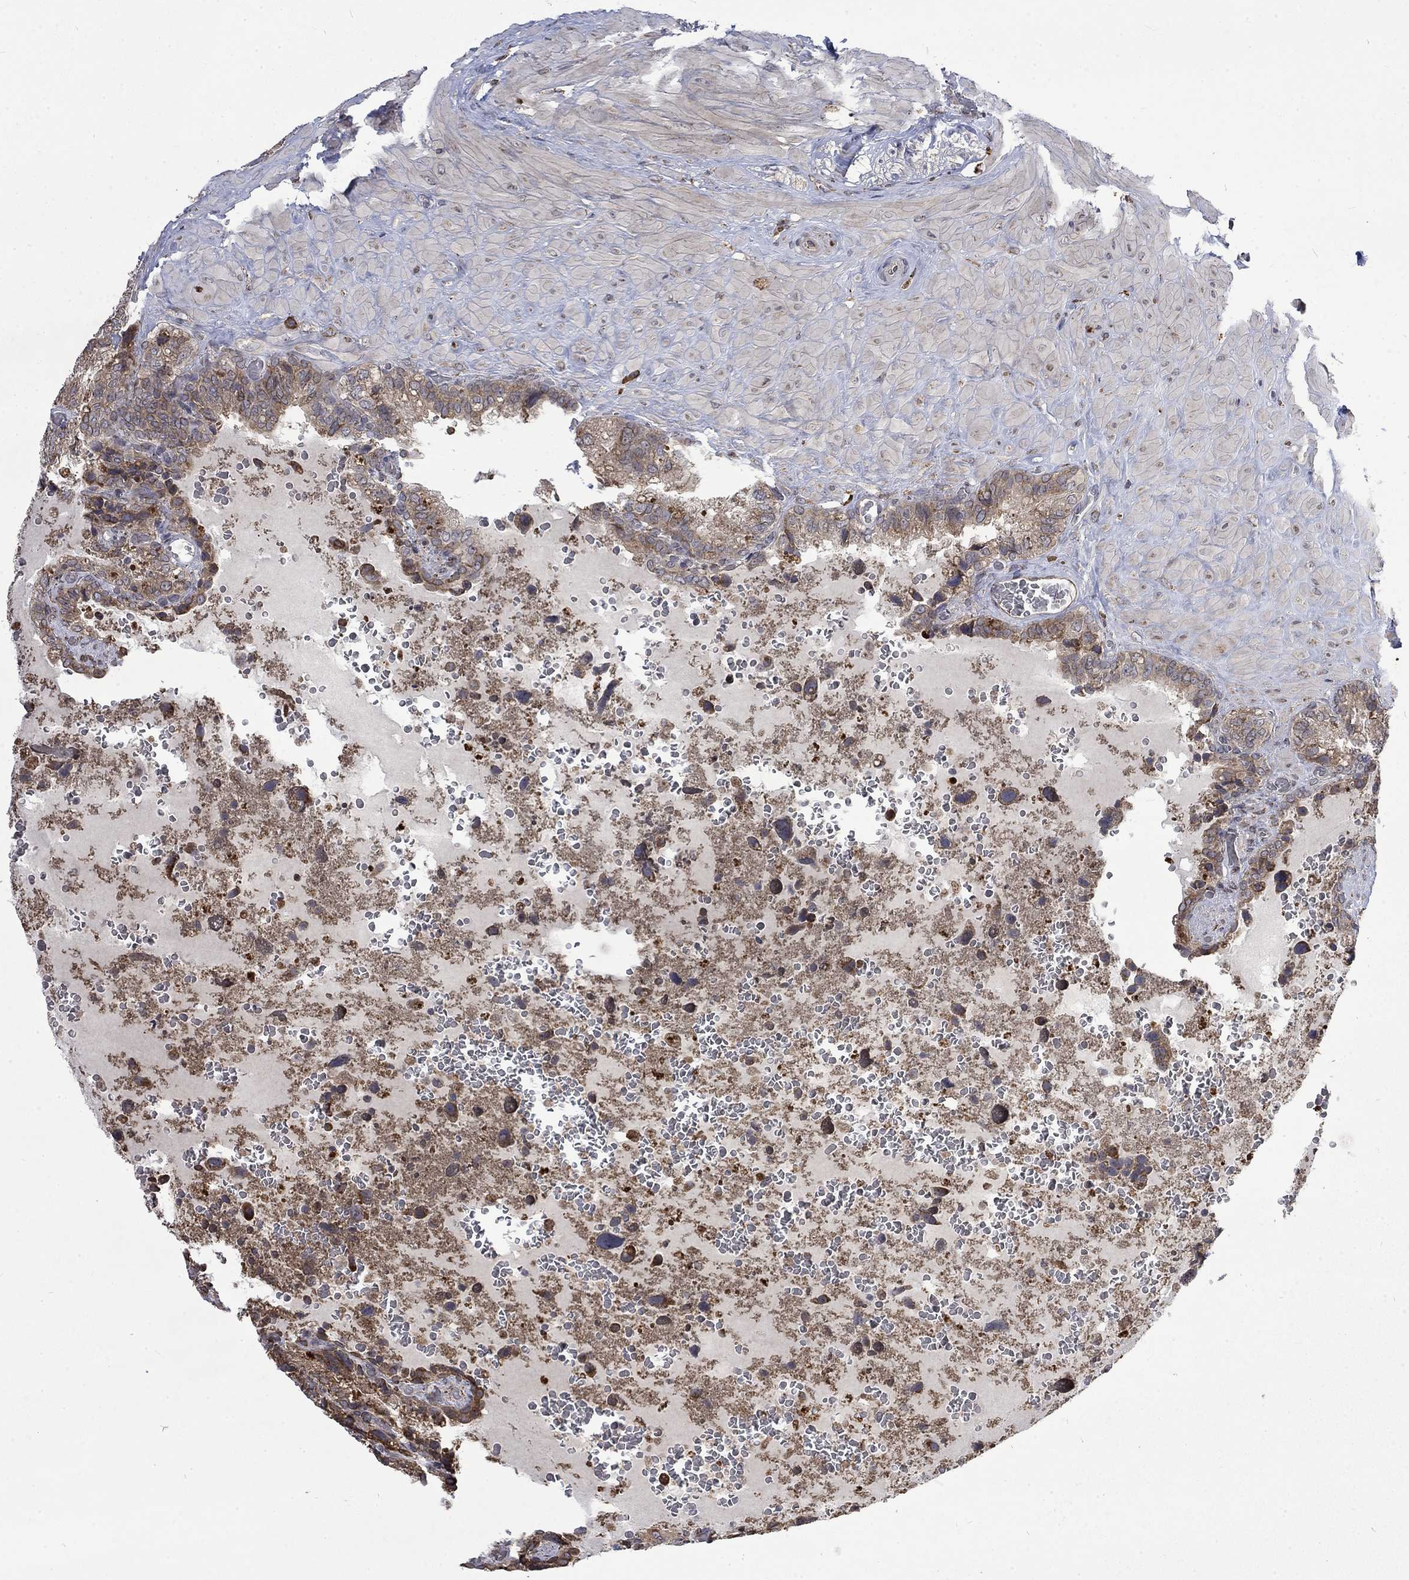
{"staining": {"intensity": "weak", "quantity": "25%-75%", "location": "cytoplasmic/membranous"}, "tissue": "prostate cancer", "cell_type": "Tumor cells", "image_type": "cancer", "snomed": [{"axis": "morphology", "description": "Adenocarcinoma, NOS"}, {"axis": "topography", "description": "Prostate and seminal vesicle, NOS"}], "caption": "Protein expression analysis of human prostate cancer (adenocarcinoma) reveals weak cytoplasmic/membranous staining in approximately 25%-75% of tumor cells.", "gene": "ESRRA", "patient": {"sex": "male", "age": 62}}